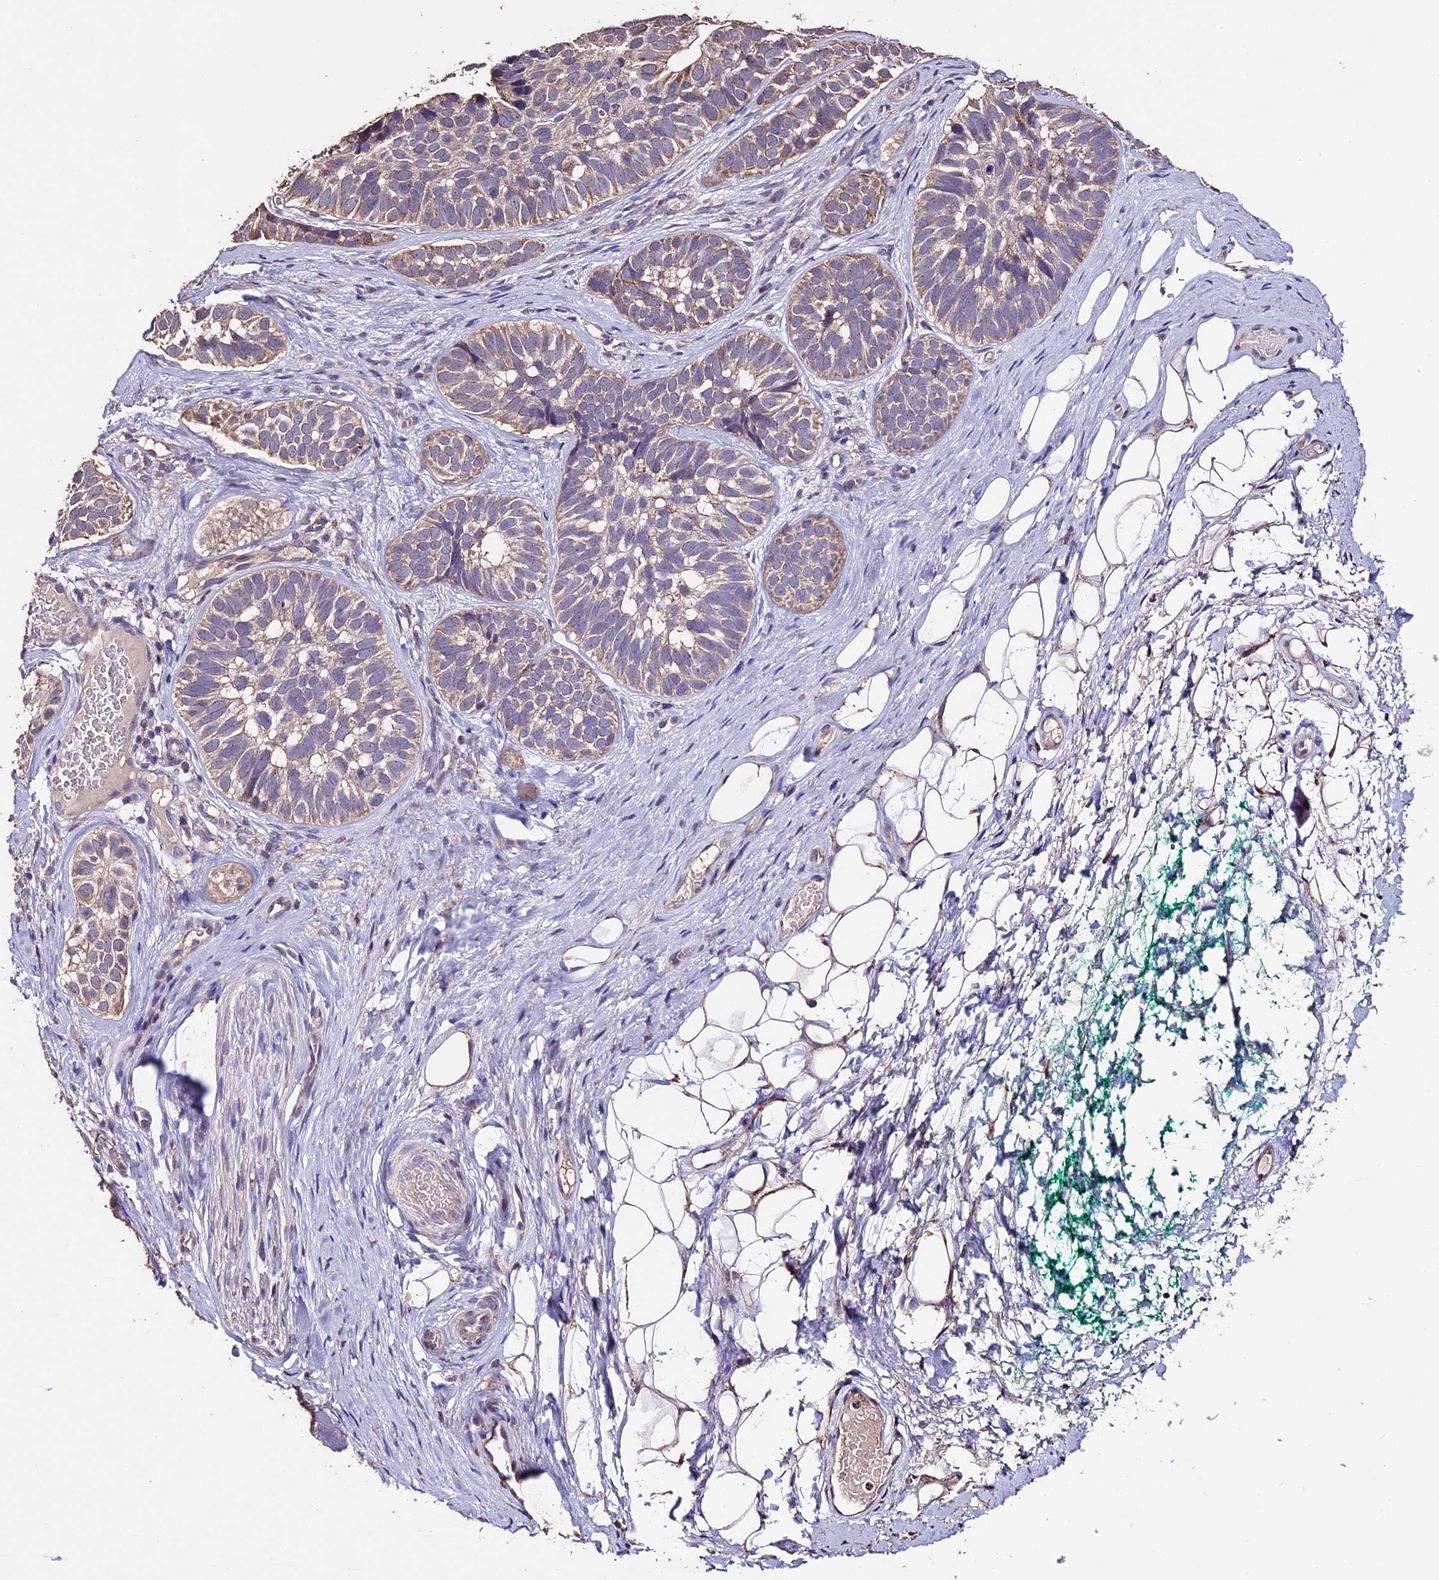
{"staining": {"intensity": "weak", "quantity": "25%-75%", "location": "cytoplasmic/membranous"}, "tissue": "skin cancer", "cell_type": "Tumor cells", "image_type": "cancer", "snomed": [{"axis": "morphology", "description": "Basal cell carcinoma"}, {"axis": "topography", "description": "Skin"}], "caption": "Protein staining of skin basal cell carcinoma tissue demonstrates weak cytoplasmic/membranous expression in approximately 25%-75% of tumor cells.", "gene": "DIS3L", "patient": {"sex": "male", "age": 62}}